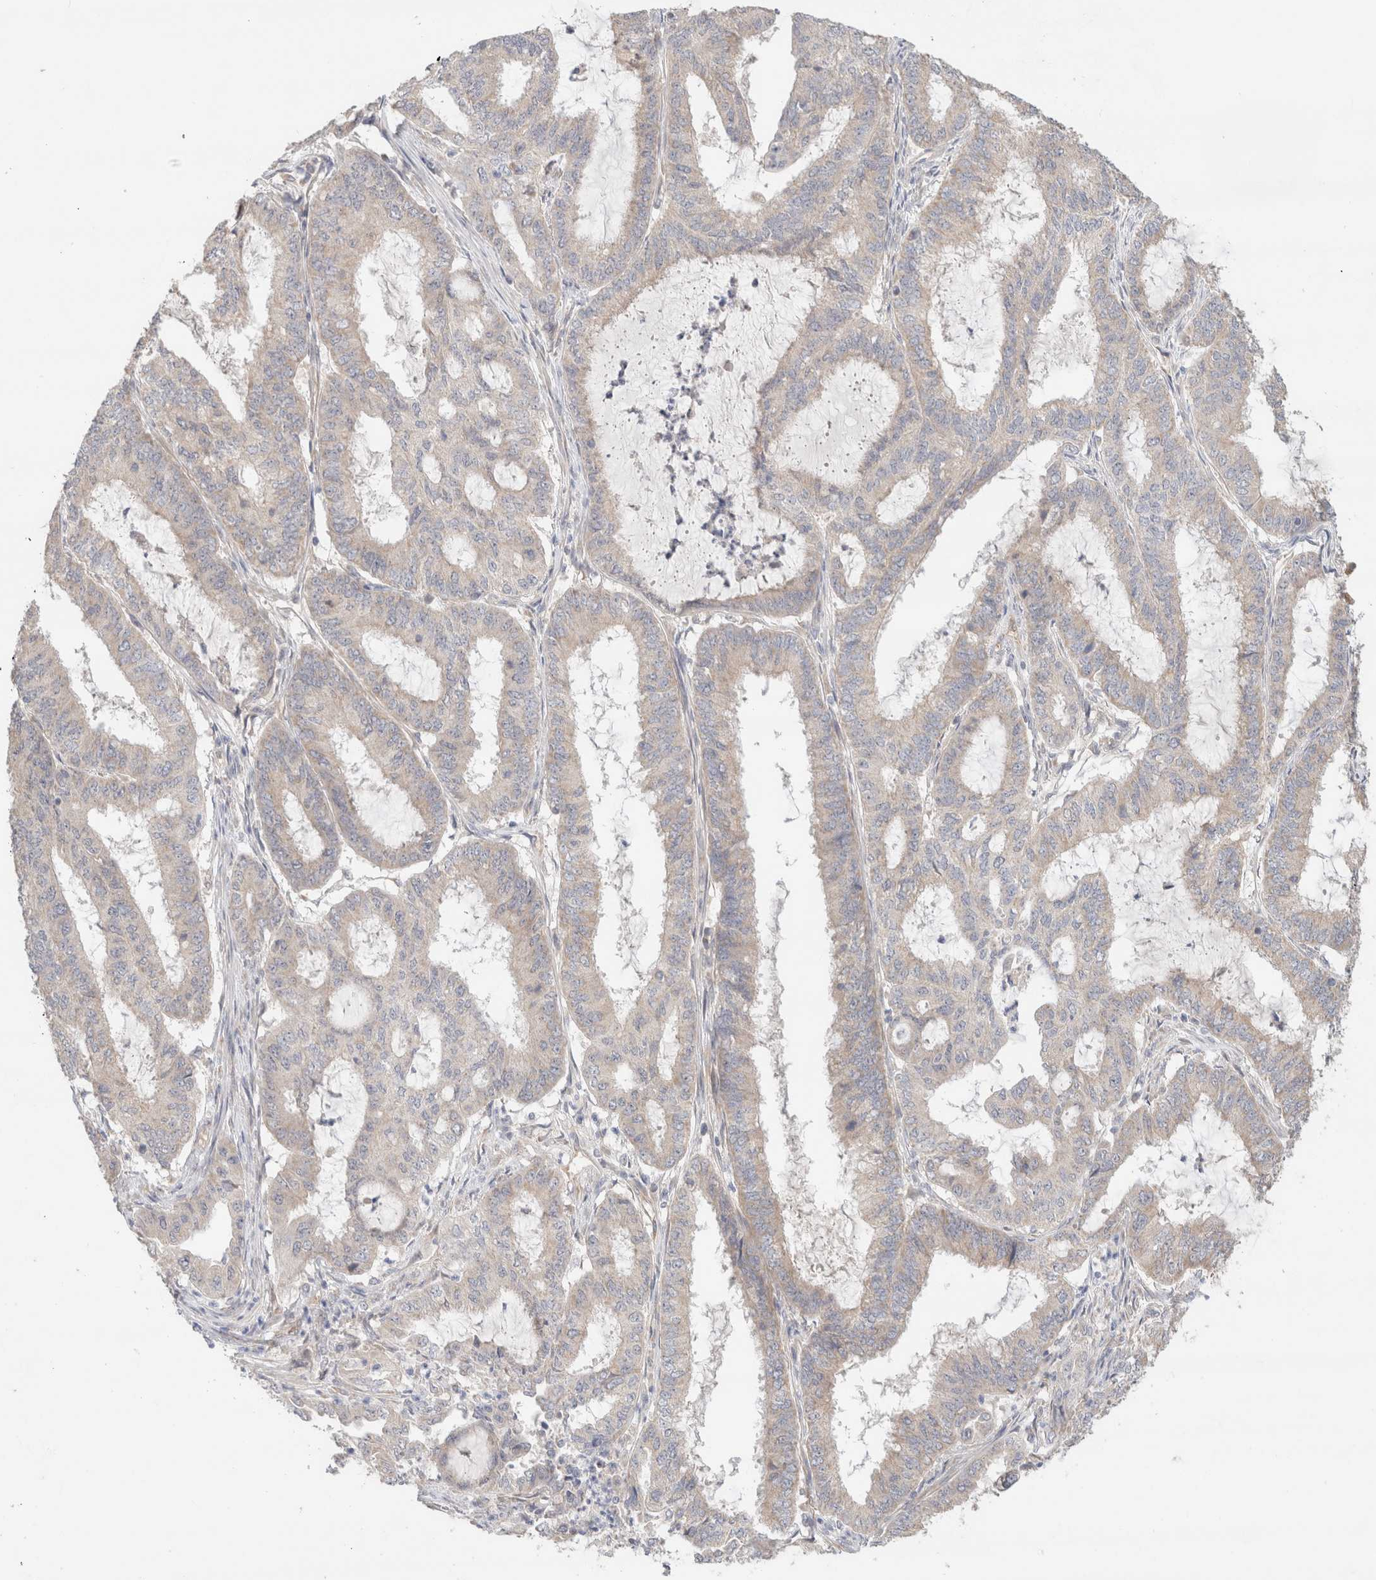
{"staining": {"intensity": "negative", "quantity": "none", "location": "none"}, "tissue": "endometrial cancer", "cell_type": "Tumor cells", "image_type": "cancer", "snomed": [{"axis": "morphology", "description": "Adenocarcinoma, NOS"}, {"axis": "topography", "description": "Endometrium"}], "caption": "Immunohistochemistry (IHC) micrograph of neoplastic tissue: endometrial adenocarcinoma stained with DAB demonstrates no significant protein positivity in tumor cells.", "gene": "CA13", "patient": {"sex": "female", "age": 51}}